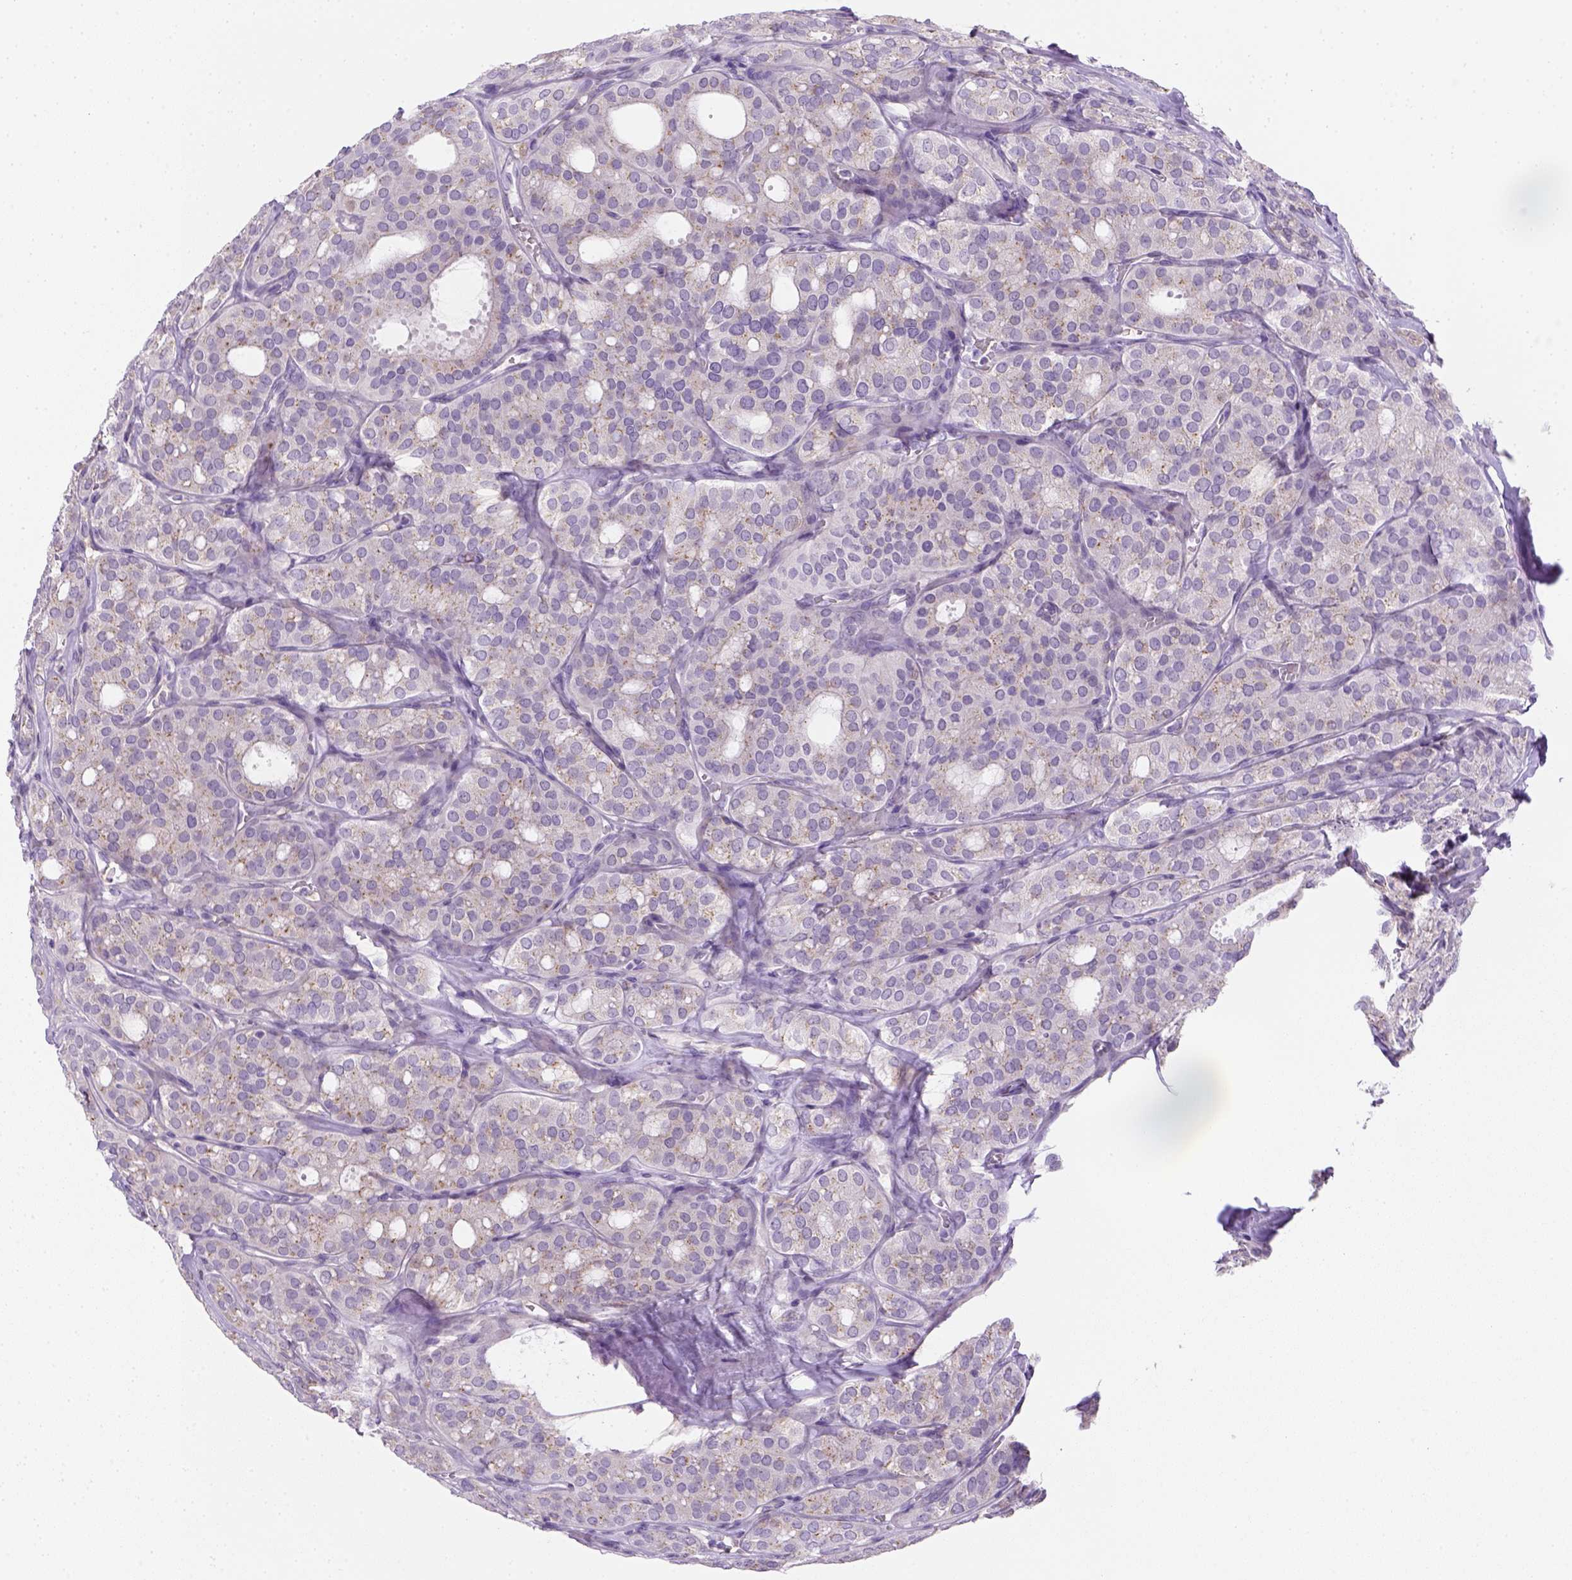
{"staining": {"intensity": "negative", "quantity": "none", "location": "none"}, "tissue": "thyroid cancer", "cell_type": "Tumor cells", "image_type": "cancer", "snomed": [{"axis": "morphology", "description": "Follicular adenoma carcinoma, NOS"}, {"axis": "topography", "description": "Thyroid gland"}], "caption": "IHC photomicrograph of neoplastic tissue: thyroid cancer (follicular adenoma carcinoma) stained with DAB displays no significant protein staining in tumor cells.", "gene": "CACNB1", "patient": {"sex": "male", "age": 75}}